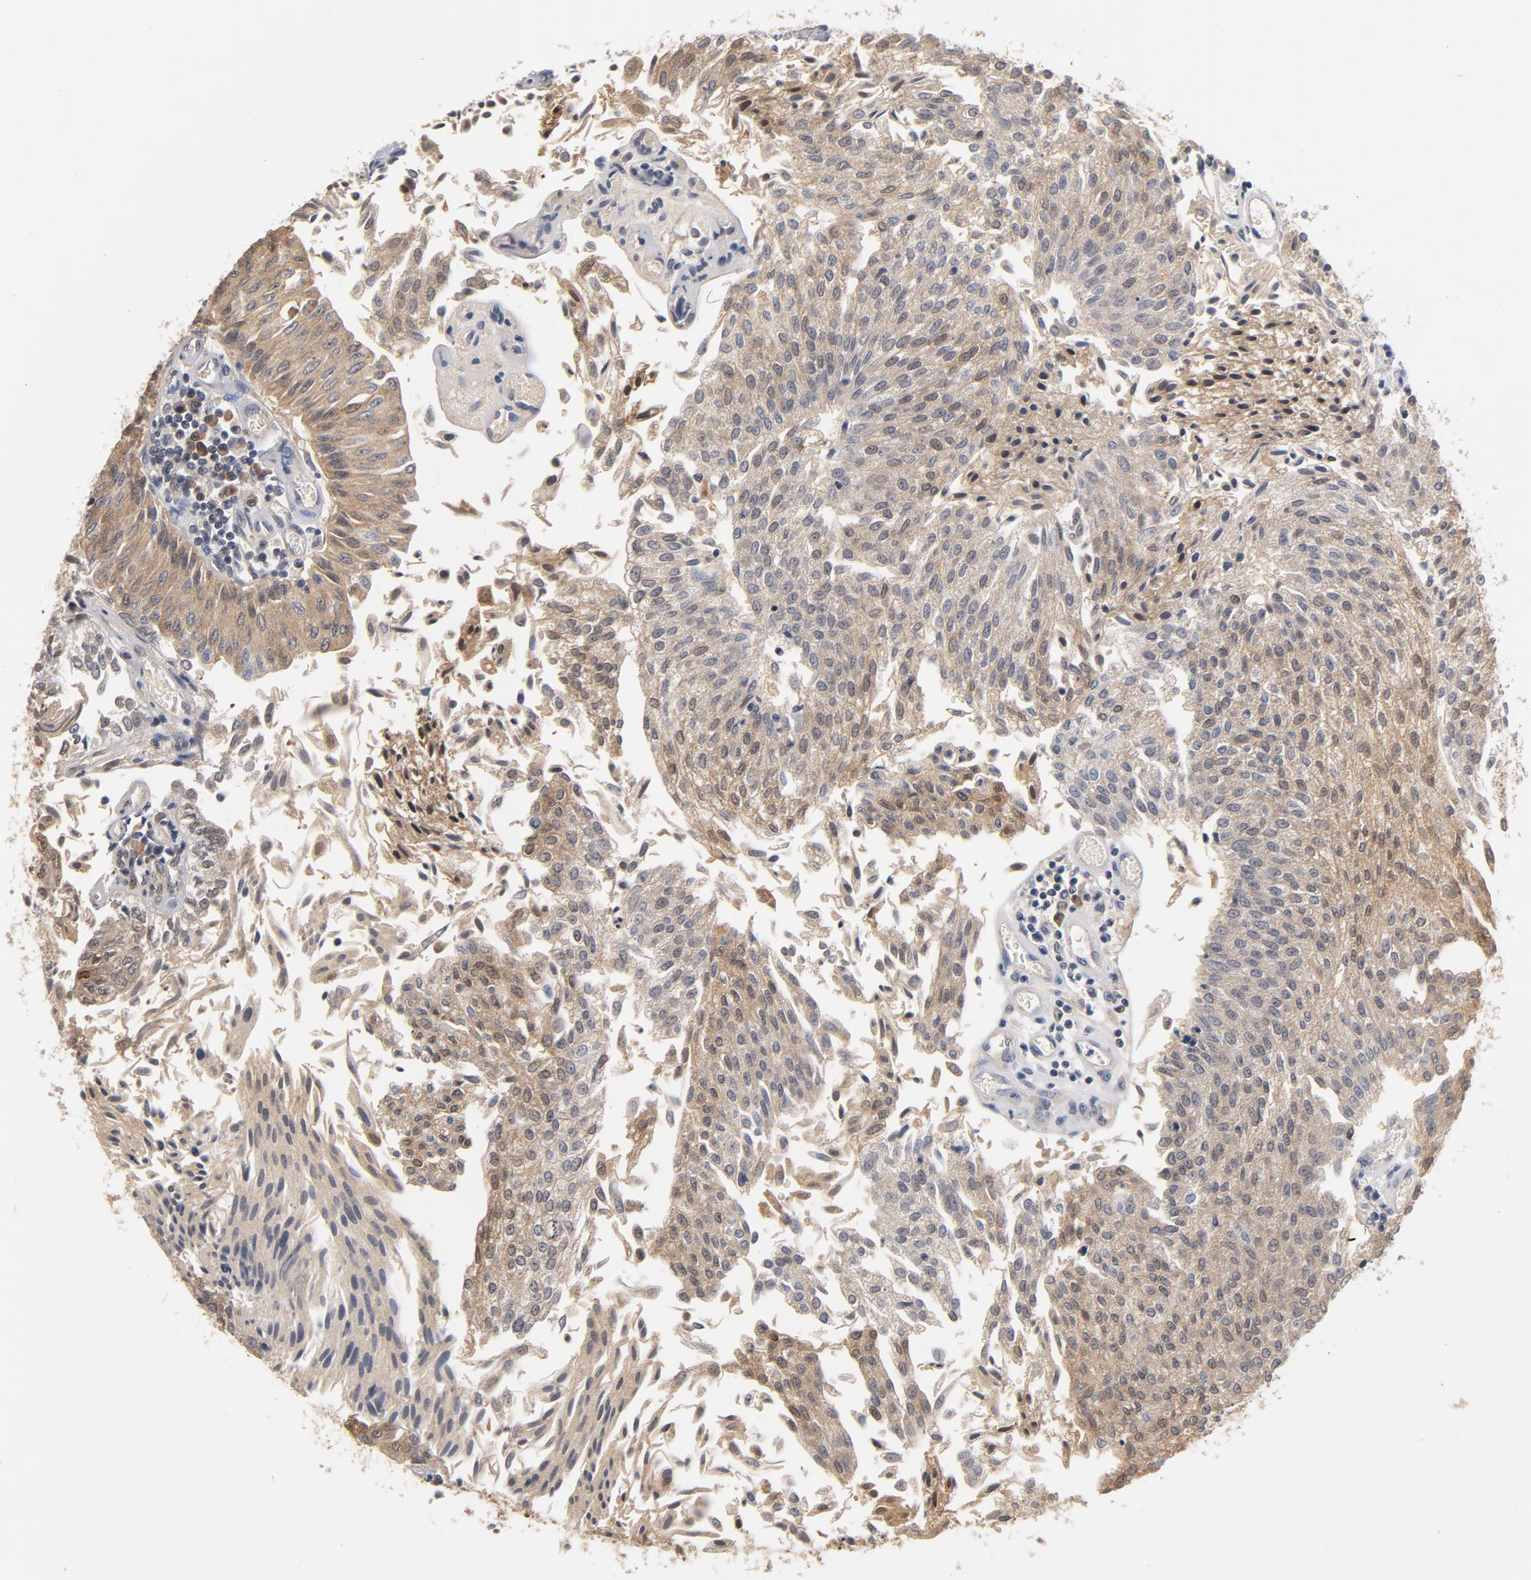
{"staining": {"intensity": "weak", "quantity": ">75%", "location": "cytoplasmic/membranous"}, "tissue": "urothelial cancer", "cell_type": "Tumor cells", "image_type": "cancer", "snomed": [{"axis": "morphology", "description": "Urothelial carcinoma, Low grade"}, {"axis": "topography", "description": "Urinary bladder"}], "caption": "This is an image of immunohistochemistry staining of low-grade urothelial carcinoma, which shows weak staining in the cytoplasmic/membranous of tumor cells.", "gene": "MIF", "patient": {"sex": "male", "age": 86}}